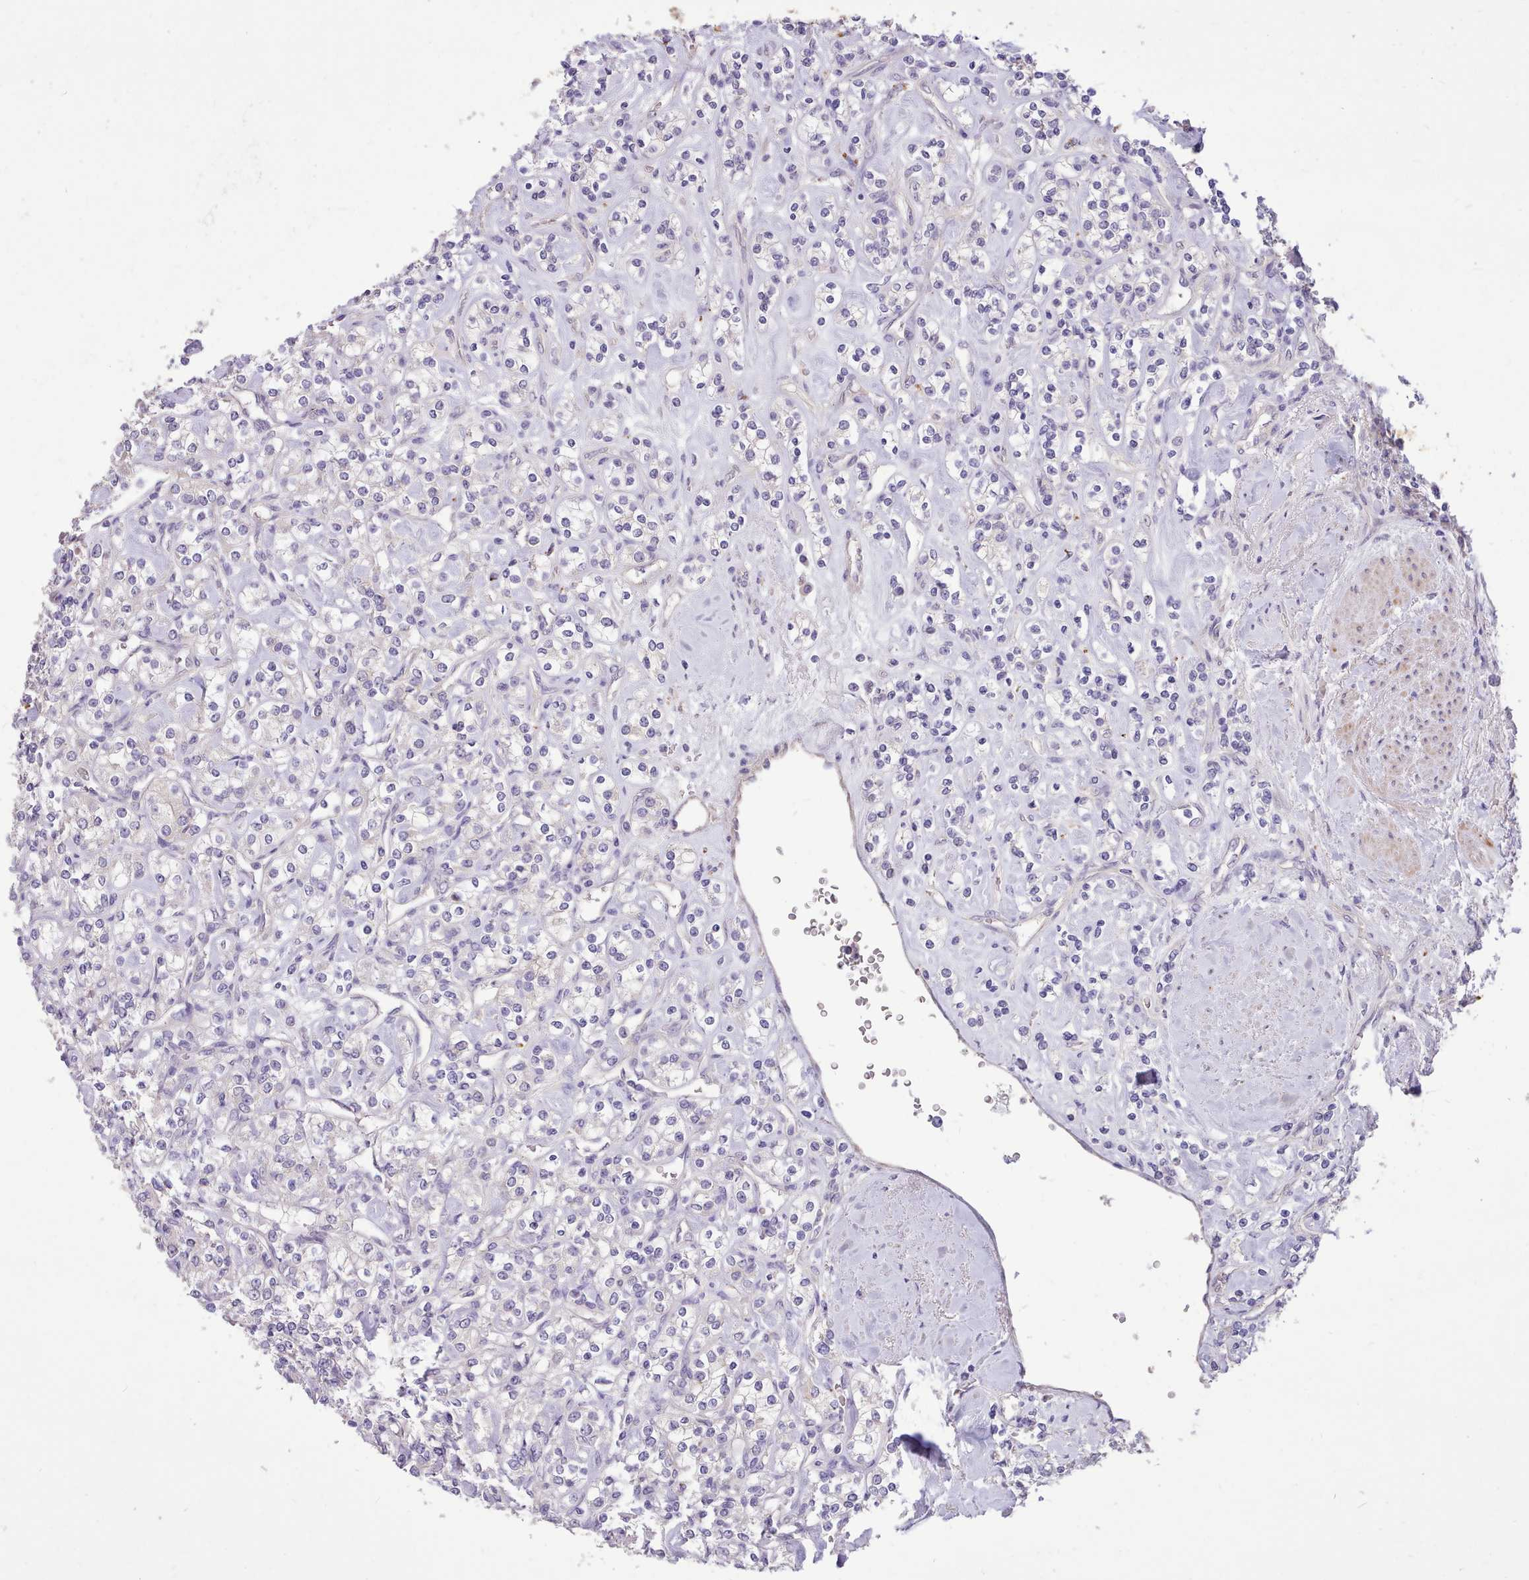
{"staining": {"intensity": "negative", "quantity": "none", "location": "none"}, "tissue": "renal cancer", "cell_type": "Tumor cells", "image_type": "cancer", "snomed": [{"axis": "morphology", "description": "Adenocarcinoma, NOS"}, {"axis": "topography", "description": "Kidney"}], "caption": "IHC image of renal adenocarcinoma stained for a protein (brown), which demonstrates no staining in tumor cells.", "gene": "ZNF607", "patient": {"sex": "male", "age": 77}}